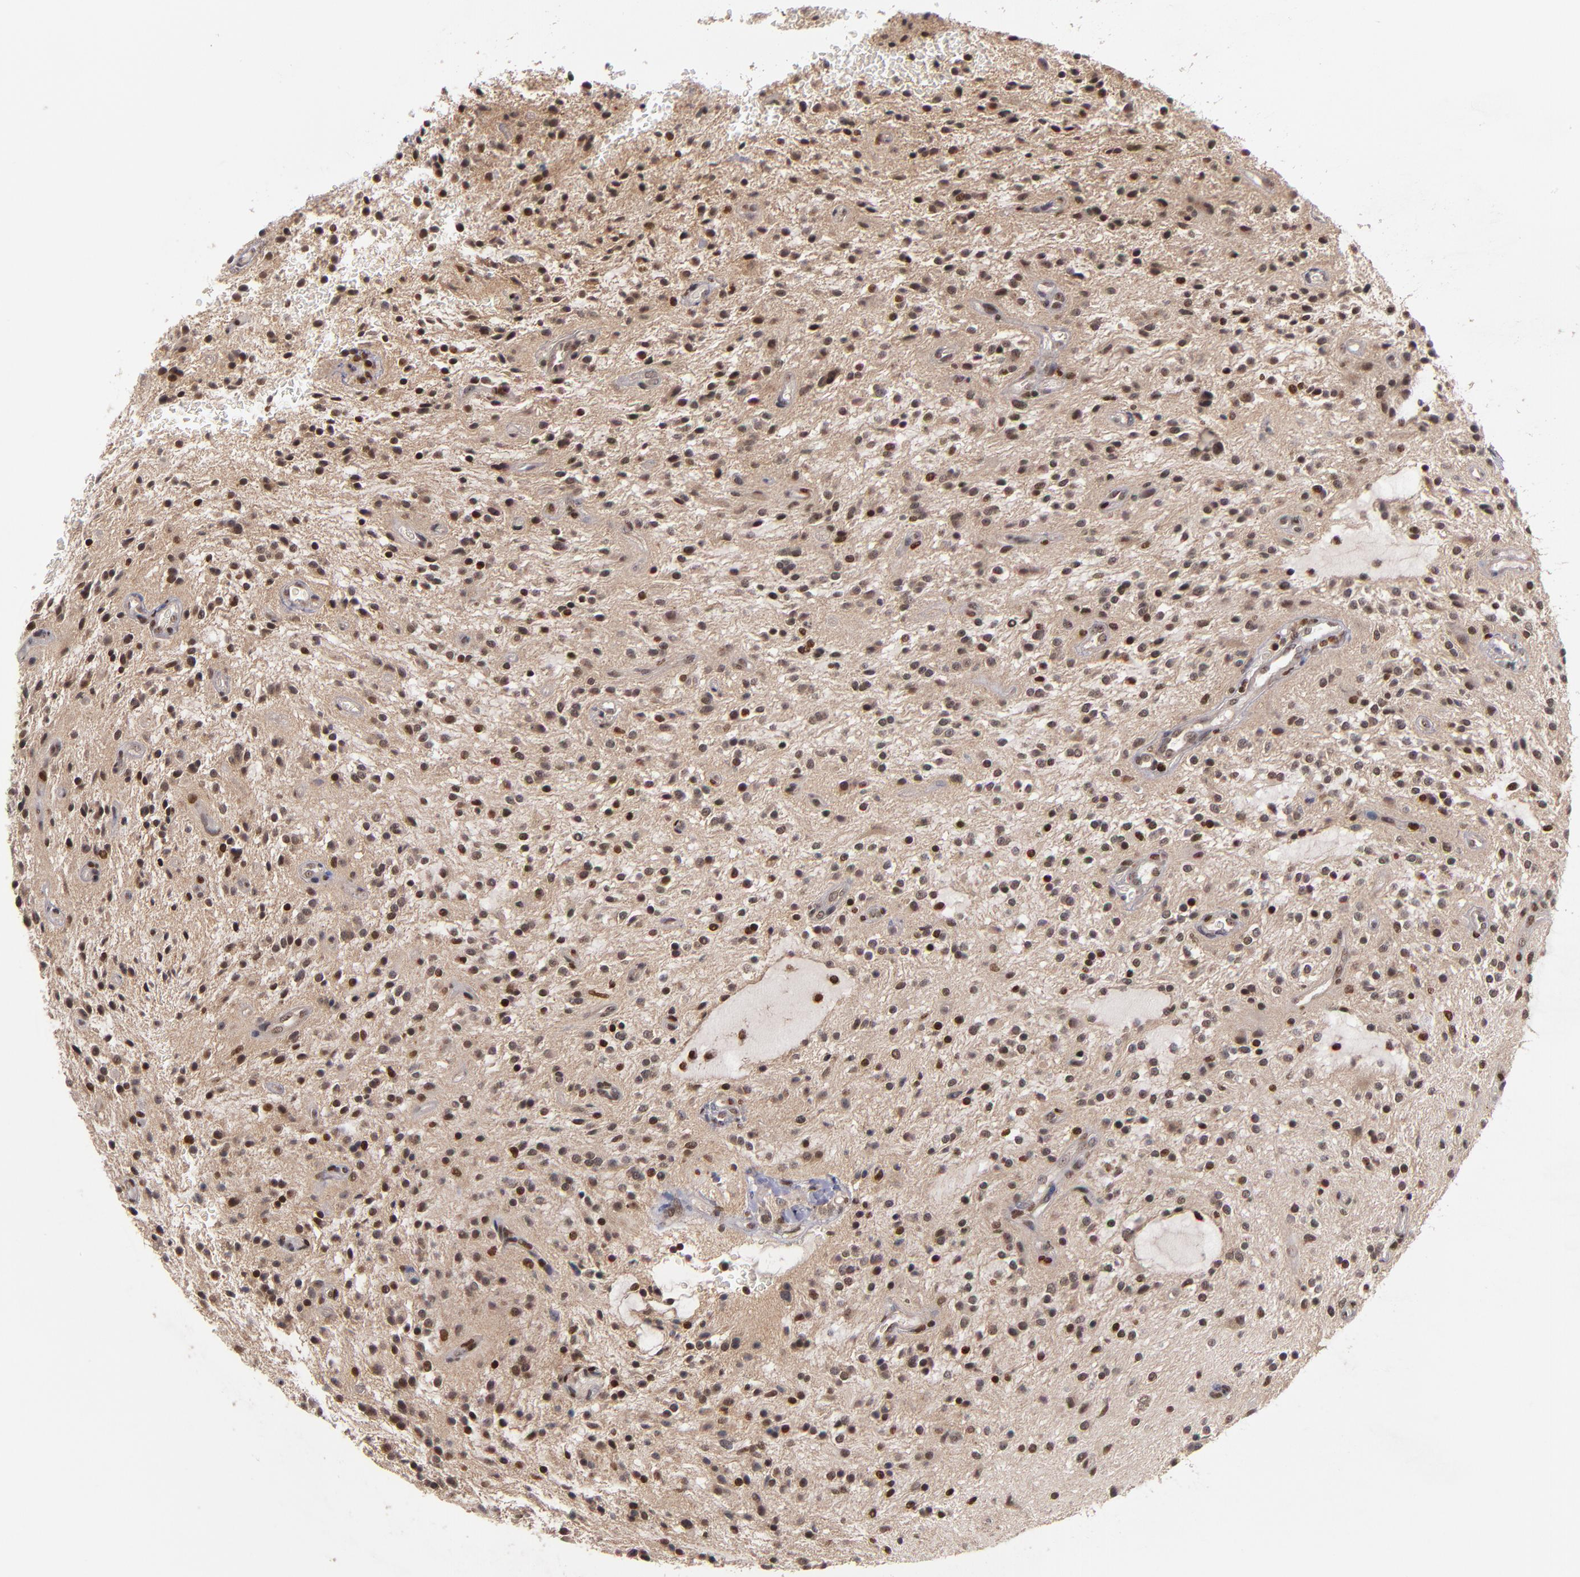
{"staining": {"intensity": "moderate", "quantity": "25%-75%", "location": "nuclear"}, "tissue": "glioma", "cell_type": "Tumor cells", "image_type": "cancer", "snomed": [{"axis": "morphology", "description": "Glioma, malignant, NOS"}, {"axis": "topography", "description": "Cerebellum"}], "caption": "About 25%-75% of tumor cells in malignant glioma exhibit moderate nuclear protein expression as visualized by brown immunohistochemical staining.", "gene": "KDM6A", "patient": {"sex": "female", "age": 10}}